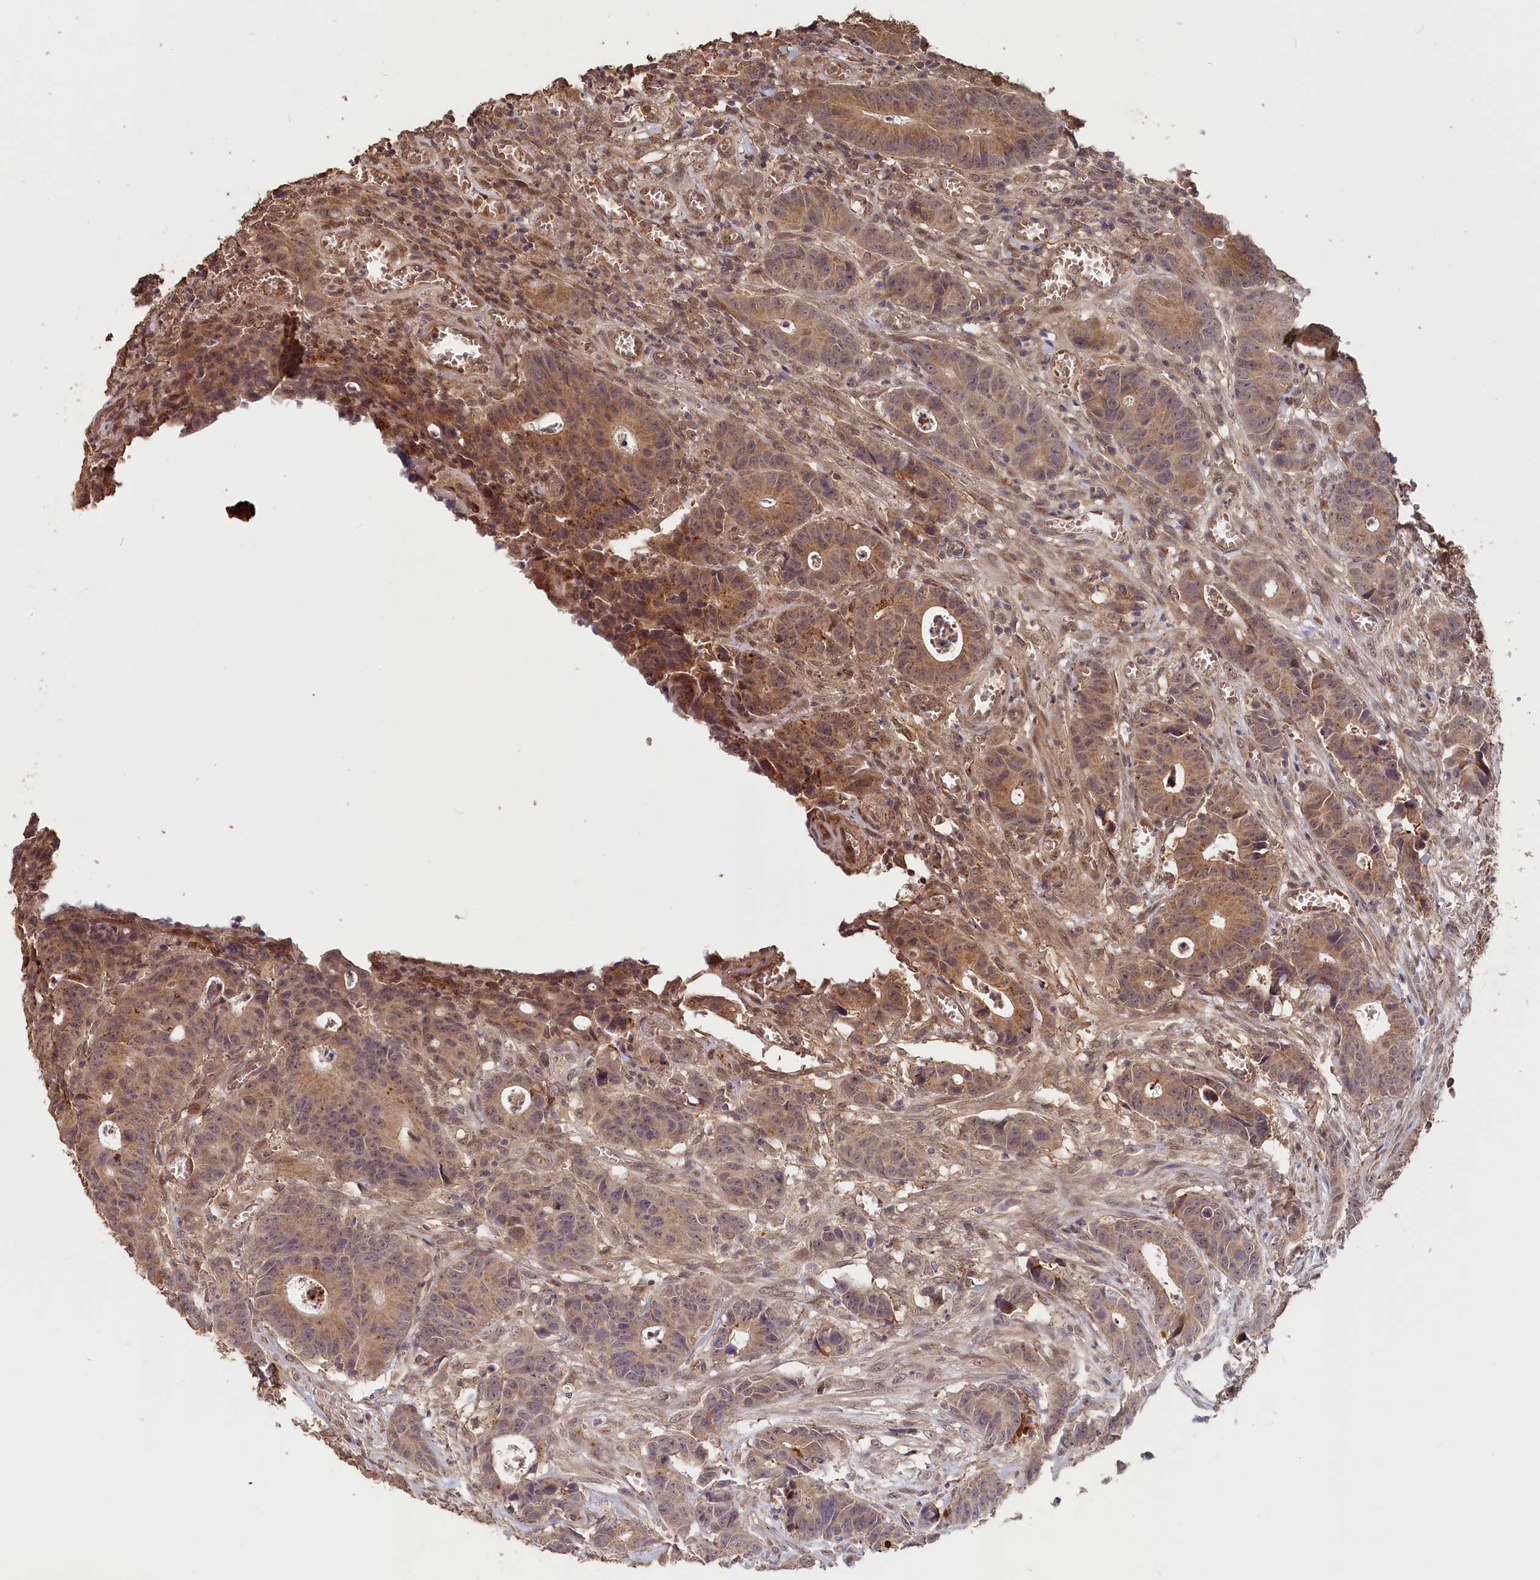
{"staining": {"intensity": "moderate", "quantity": ">75%", "location": "cytoplasmic/membranous"}, "tissue": "colorectal cancer", "cell_type": "Tumor cells", "image_type": "cancer", "snomed": [{"axis": "morphology", "description": "Adenocarcinoma, NOS"}, {"axis": "topography", "description": "Colon"}], "caption": "Colorectal adenocarcinoma stained with DAB (3,3'-diaminobenzidine) immunohistochemistry reveals medium levels of moderate cytoplasmic/membranous staining in approximately >75% of tumor cells.", "gene": "STX16", "patient": {"sex": "female", "age": 57}}